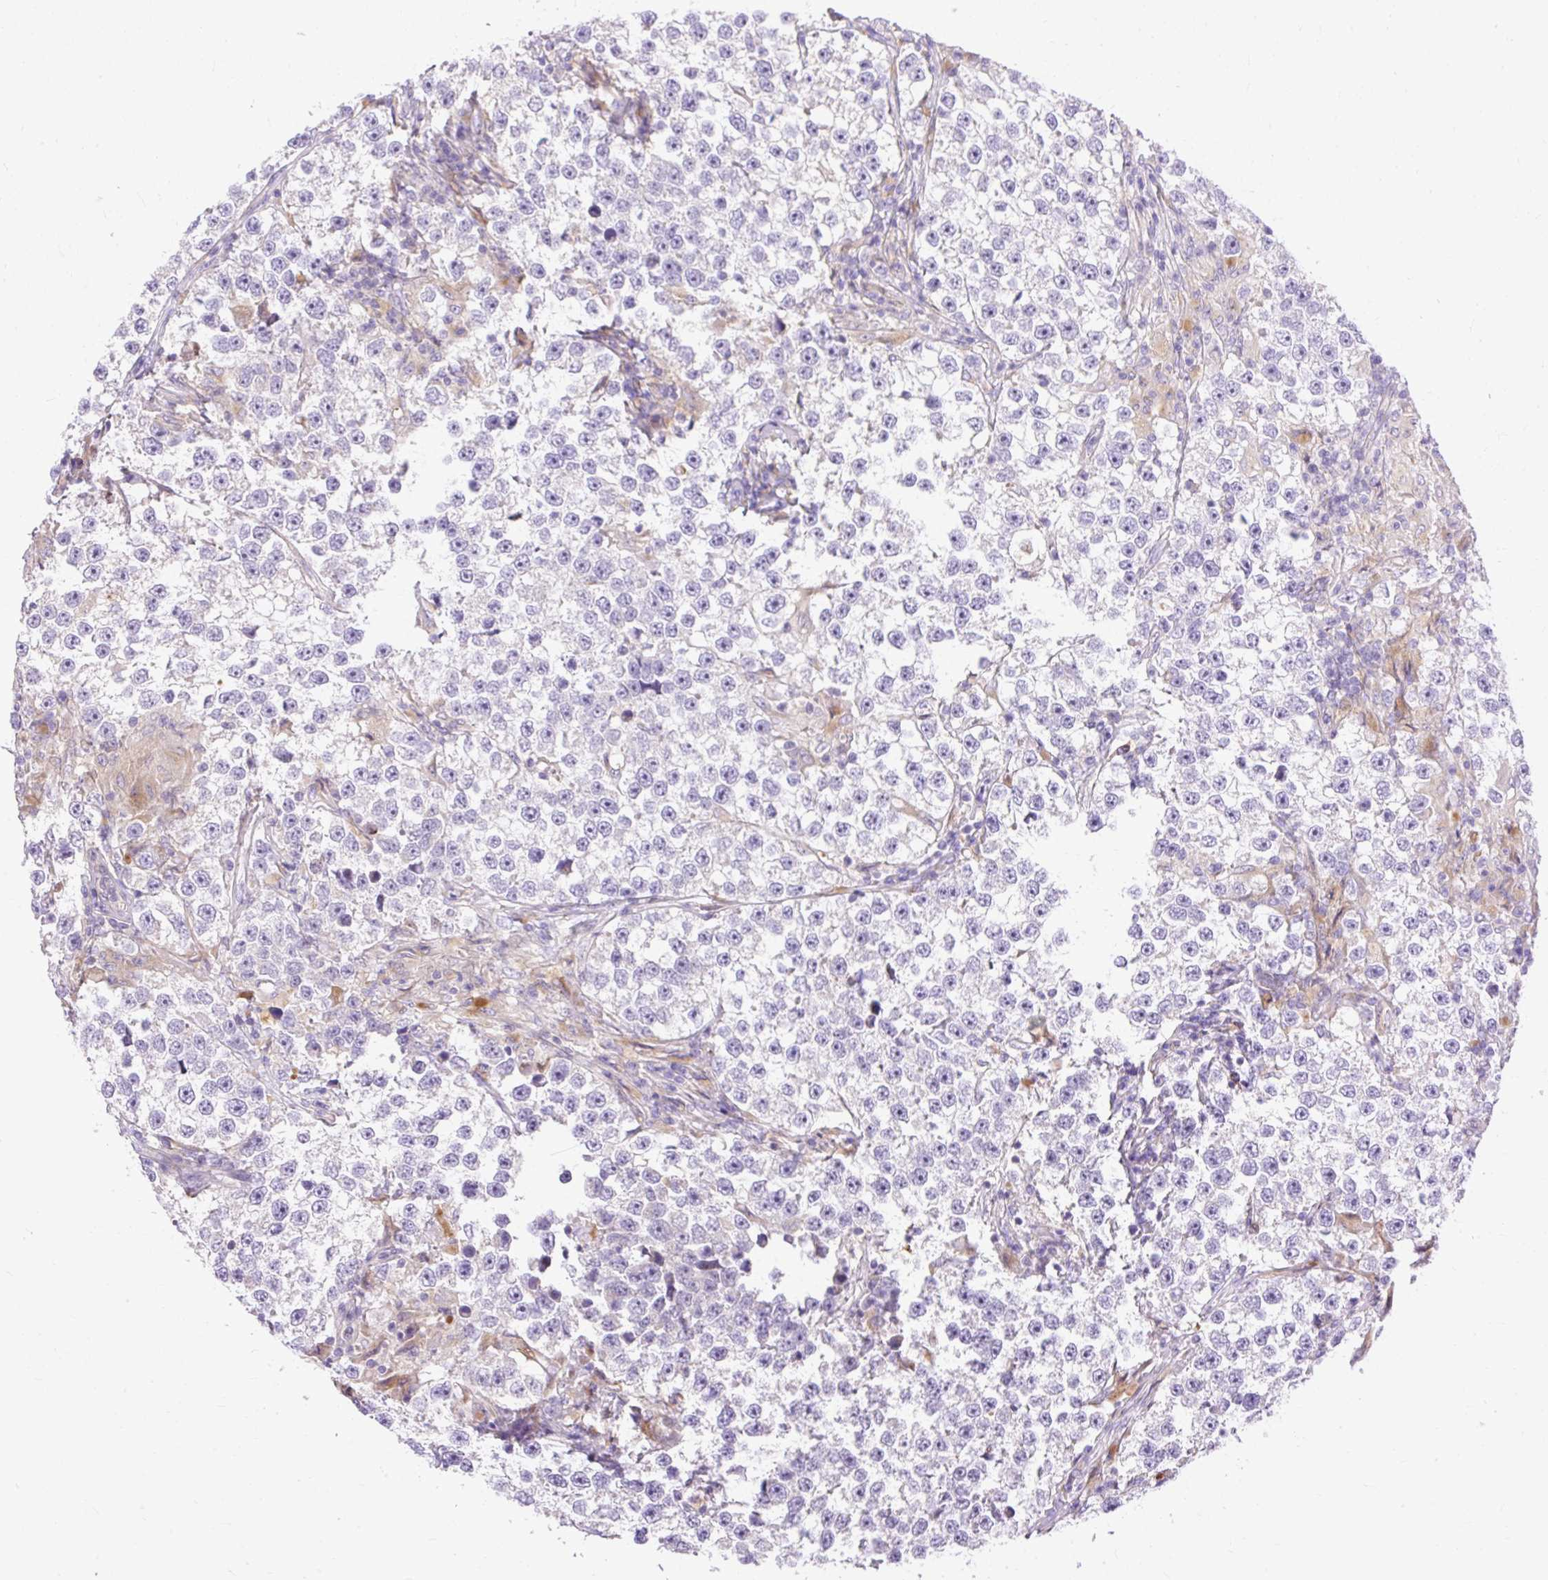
{"staining": {"intensity": "negative", "quantity": "none", "location": "none"}, "tissue": "testis cancer", "cell_type": "Tumor cells", "image_type": "cancer", "snomed": [{"axis": "morphology", "description": "Seminoma, NOS"}, {"axis": "topography", "description": "Testis"}], "caption": "Immunohistochemical staining of testis cancer shows no significant staining in tumor cells.", "gene": "HEXB", "patient": {"sex": "male", "age": 46}}